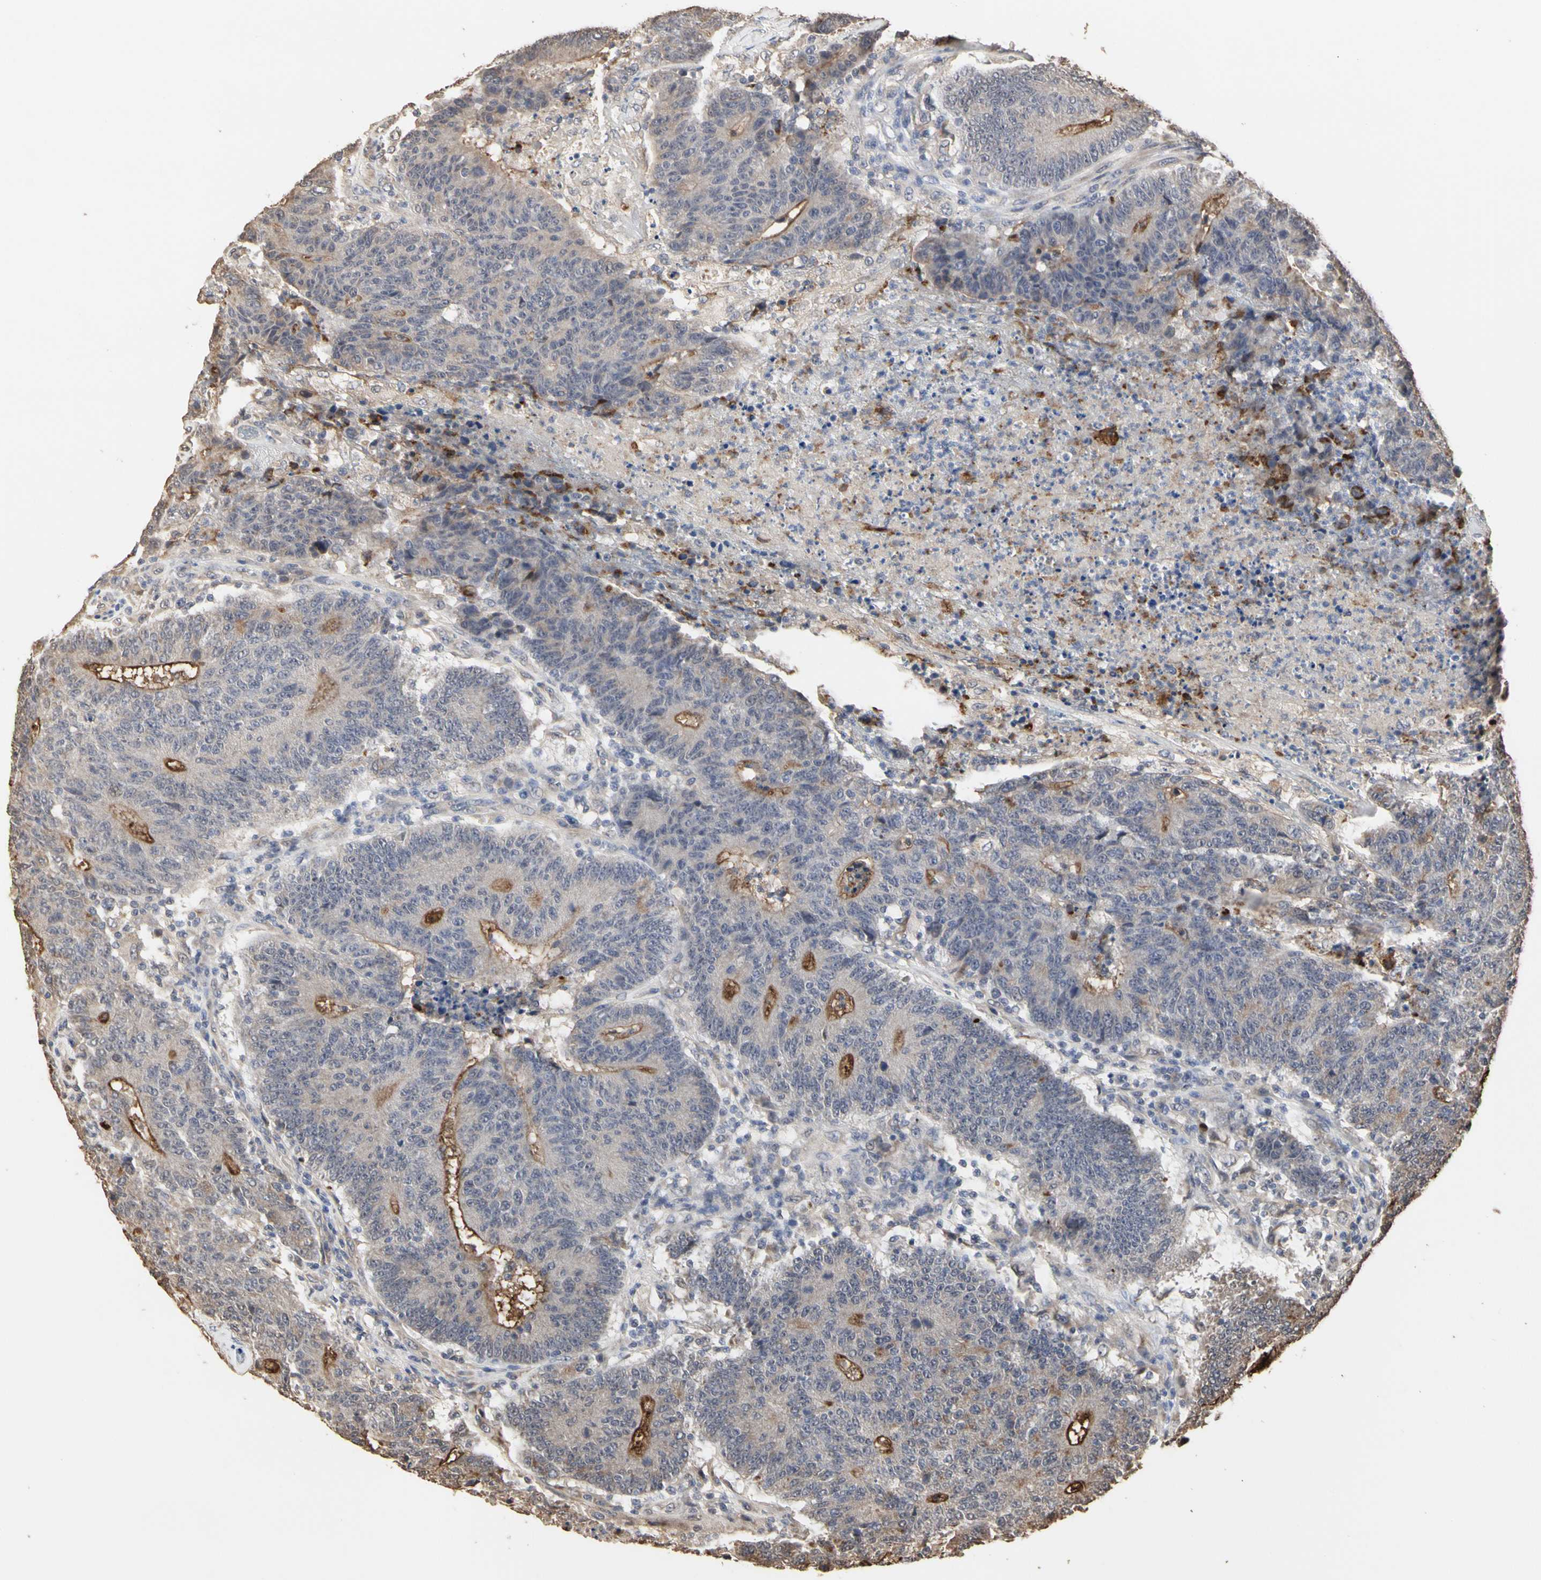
{"staining": {"intensity": "moderate", "quantity": "25%-75%", "location": "cytoplasmic/membranous"}, "tissue": "colorectal cancer", "cell_type": "Tumor cells", "image_type": "cancer", "snomed": [{"axis": "morphology", "description": "Normal tissue, NOS"}, {"axis": "morphology", "description": "Adenocarcinoma, NOS"}, {"axis": "topography", "description": "Colon"}], "caption": "High-magnification brightfield microscopy of colorectal cancer (adenocarcinoma) stained with DAB (3,3'-diaminobenzidine) (brown) and counterstained with hematoxylin (blue). tumor cells exhibit moderate cytoplasmic/membranous expression is appreciated in about25%-75% of cells.", "gene": "TAOK1", "patient": {"sex": "female", "age": 75}}